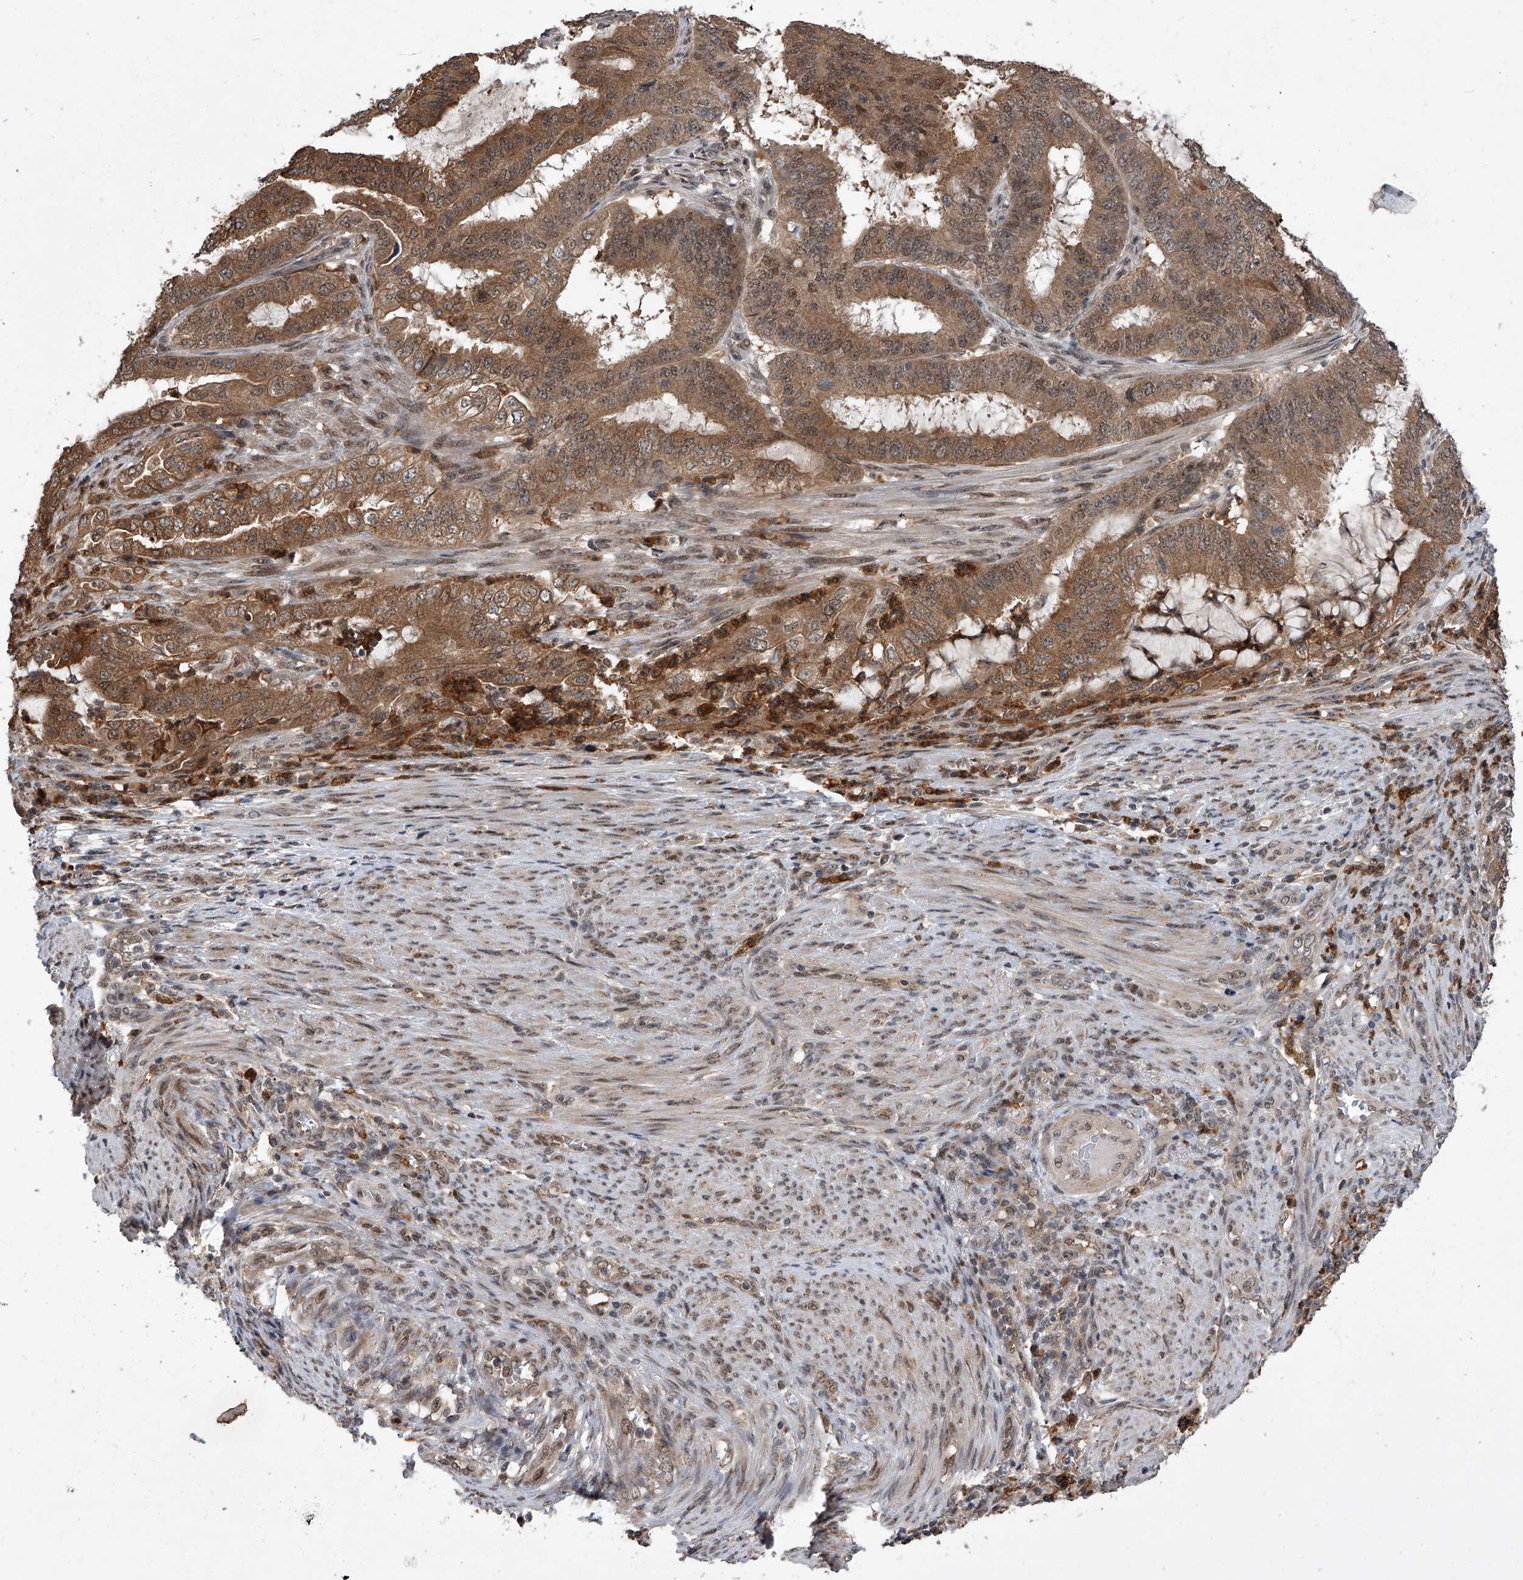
{"staining": {"intensity": "moderate", "quantity": ">75%", "location": "cytoplasmic/membranous,nuclear"}, "tissue": "endometrial cancer", "cell_type": "Tumor cells", "image_type": "cancer", "snomed": [{"axis": "morphology", "description": "Adenocarcinoma, NOS"}, {"axis": "topography", "description": "Endometrium"}], "caption": "Immunohistochemical staining of human adenocarcinoma (endometrial) demonstrates medium levels of moderate cytoplasmic/membranous and nuclear staining in approximately >75% of tumor cells.", "gene": "BHLHE23", "patient": {"sex": "female", "age": 51}}